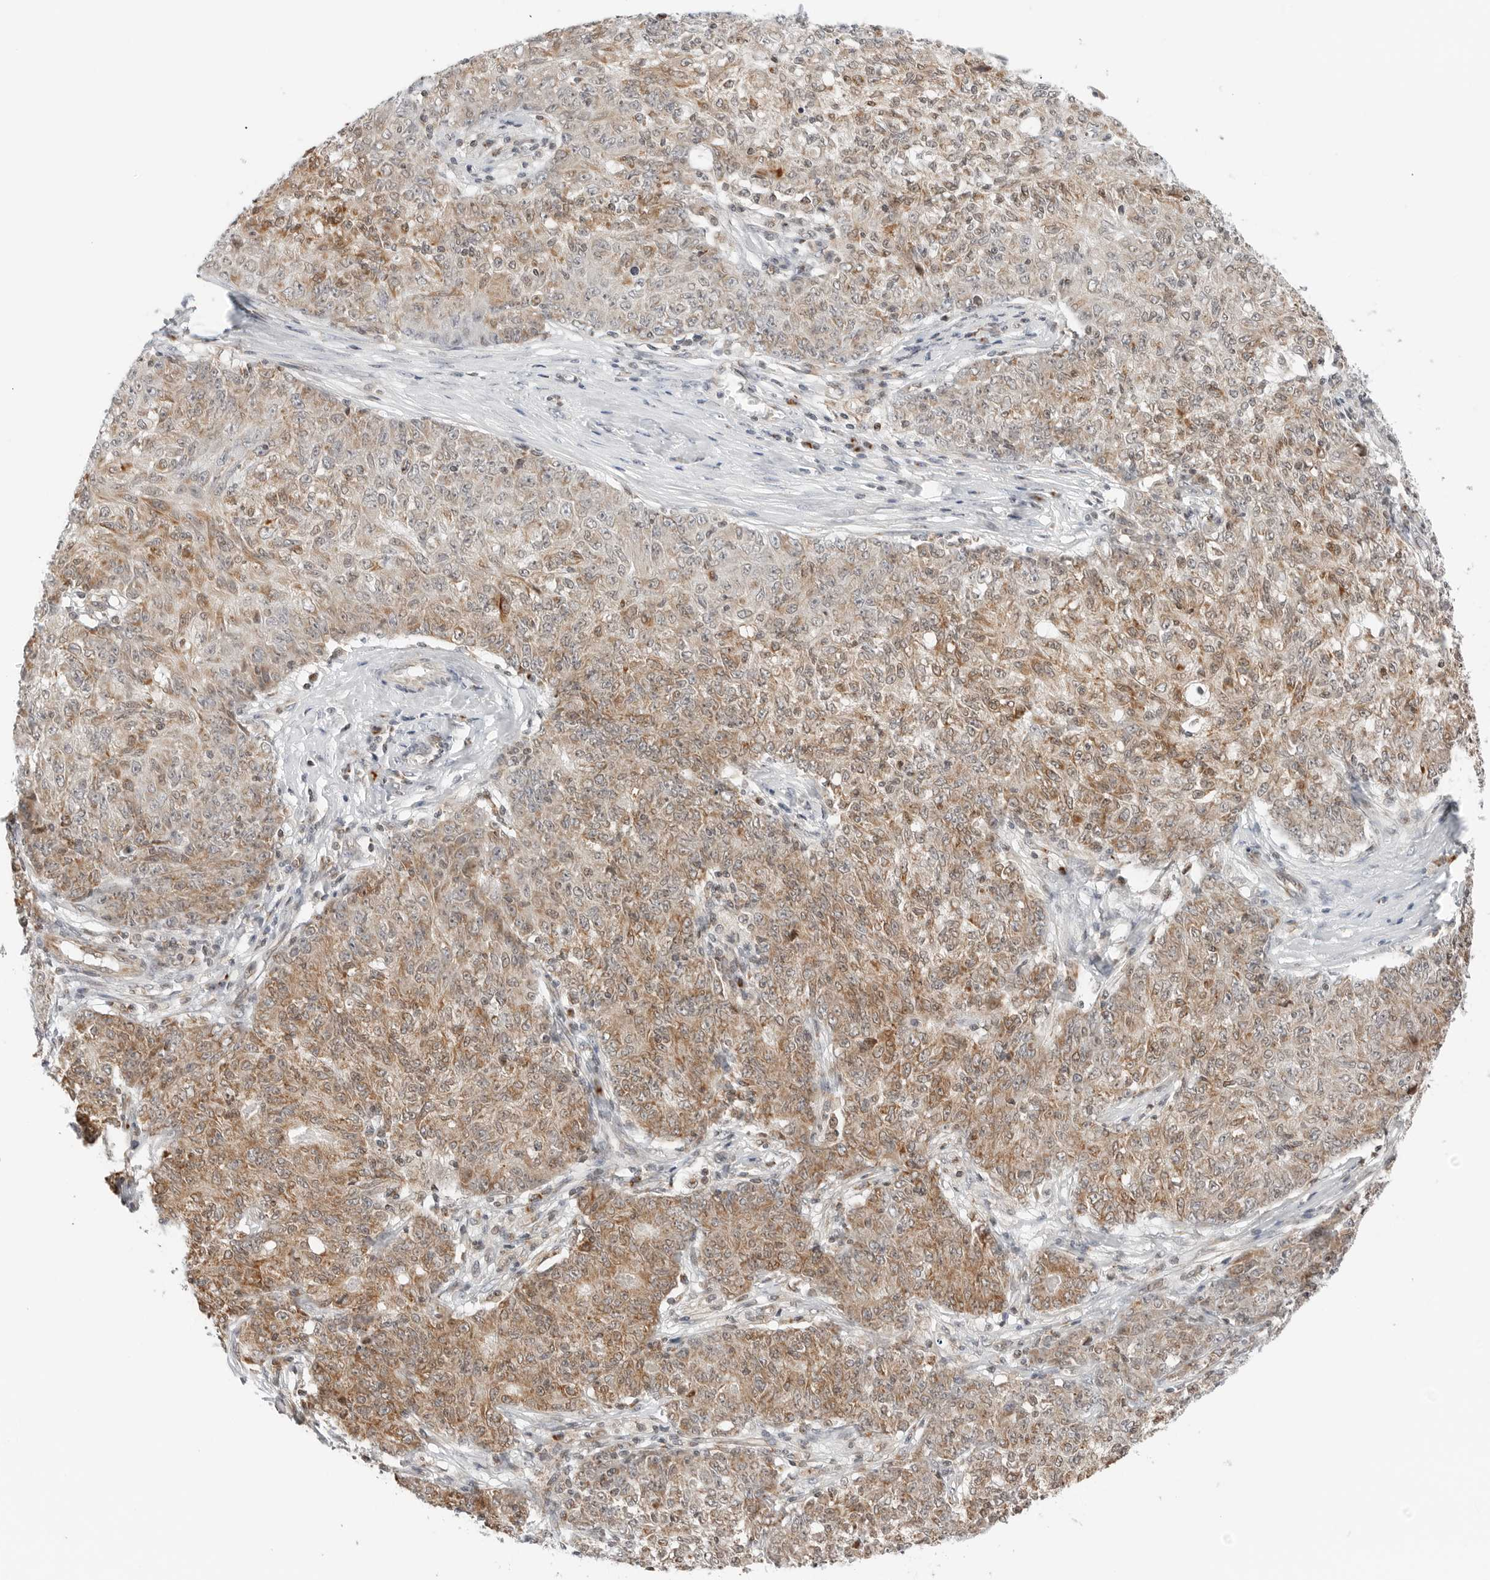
{"staining": {"intensity": "weak", "quantity": ">75%", "location": "cytoplasmic/membranous"}, "tissue": "ovarian cancer", "cell_type": "Tumor cells", "image_type": "cancer", "snomed": [{"axis": "morphology", "description": "Carcinoma, endometroid"}, {"axis": "topography", "description": "Ovary"}], "caption": "Weak cytoplasmic/membranous protein positivity is identified in about >75% of tumor cells in ovarian endometroid carcinoma.", "gene": "DYRK4", "patient": {"sex": "female", "age": 42}}